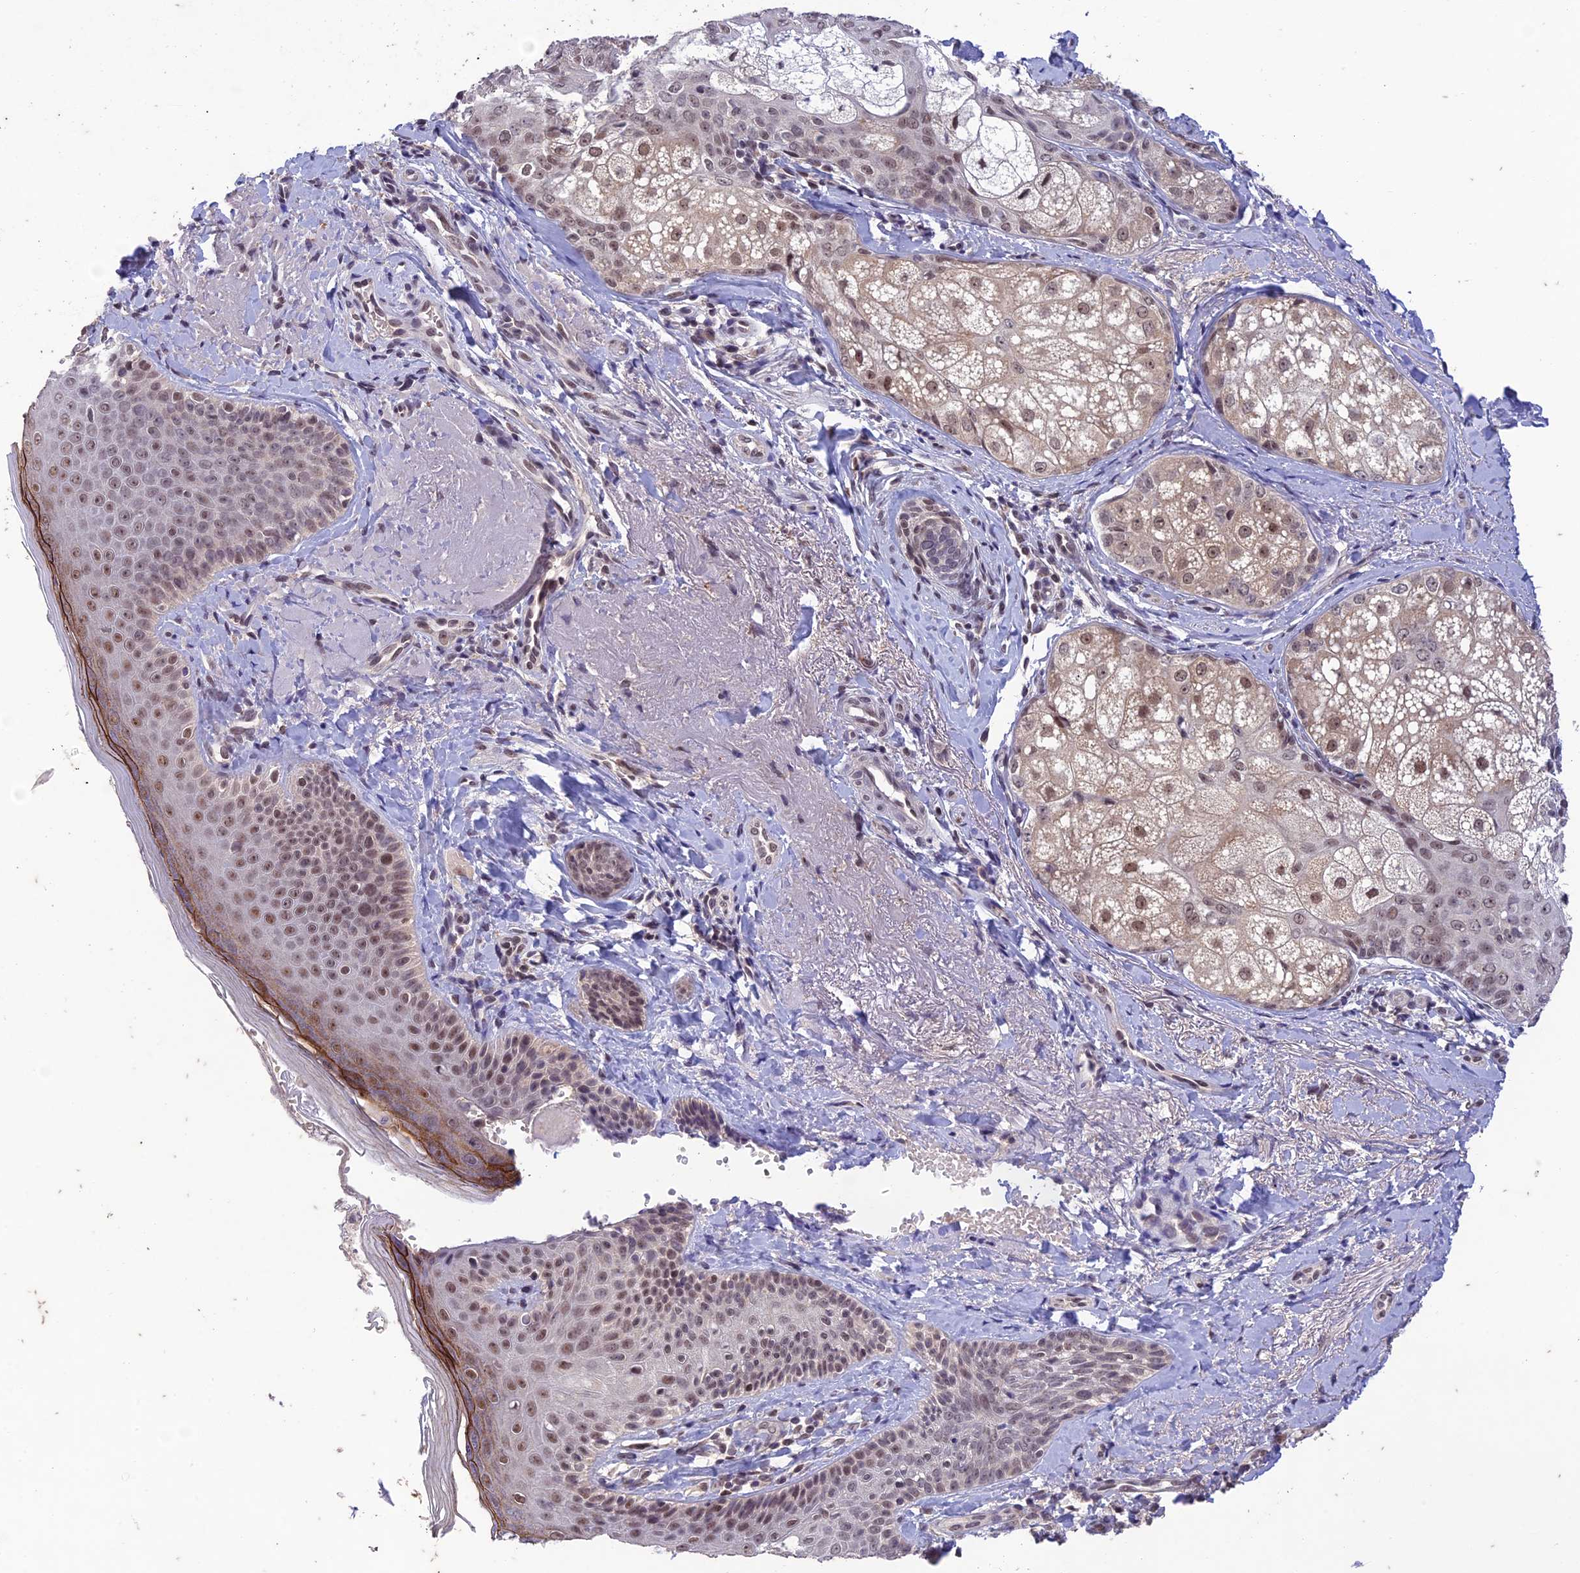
{"staining": {"intensity": "weak", "quantity": "25%-75%", "location": "nuclear"}, "tissue": "skin", "cell_type": "Fibroblasts", "image_type": "normal", "snomed": [{"axis": "morphology", "description": "Normal tissue, NOS"}, {"axis": "topography", "description": "Skin"}], "caption": "Immunohistochemical staining of unremarkable human skin displays weak nuclear protein positivity in about 25%-75% of fibroblasts. (brown staining indicates protein expression, while blue staining denotes nuclei).", "gene": "POP4", "patient": {"sex": "male", "age": 57}}